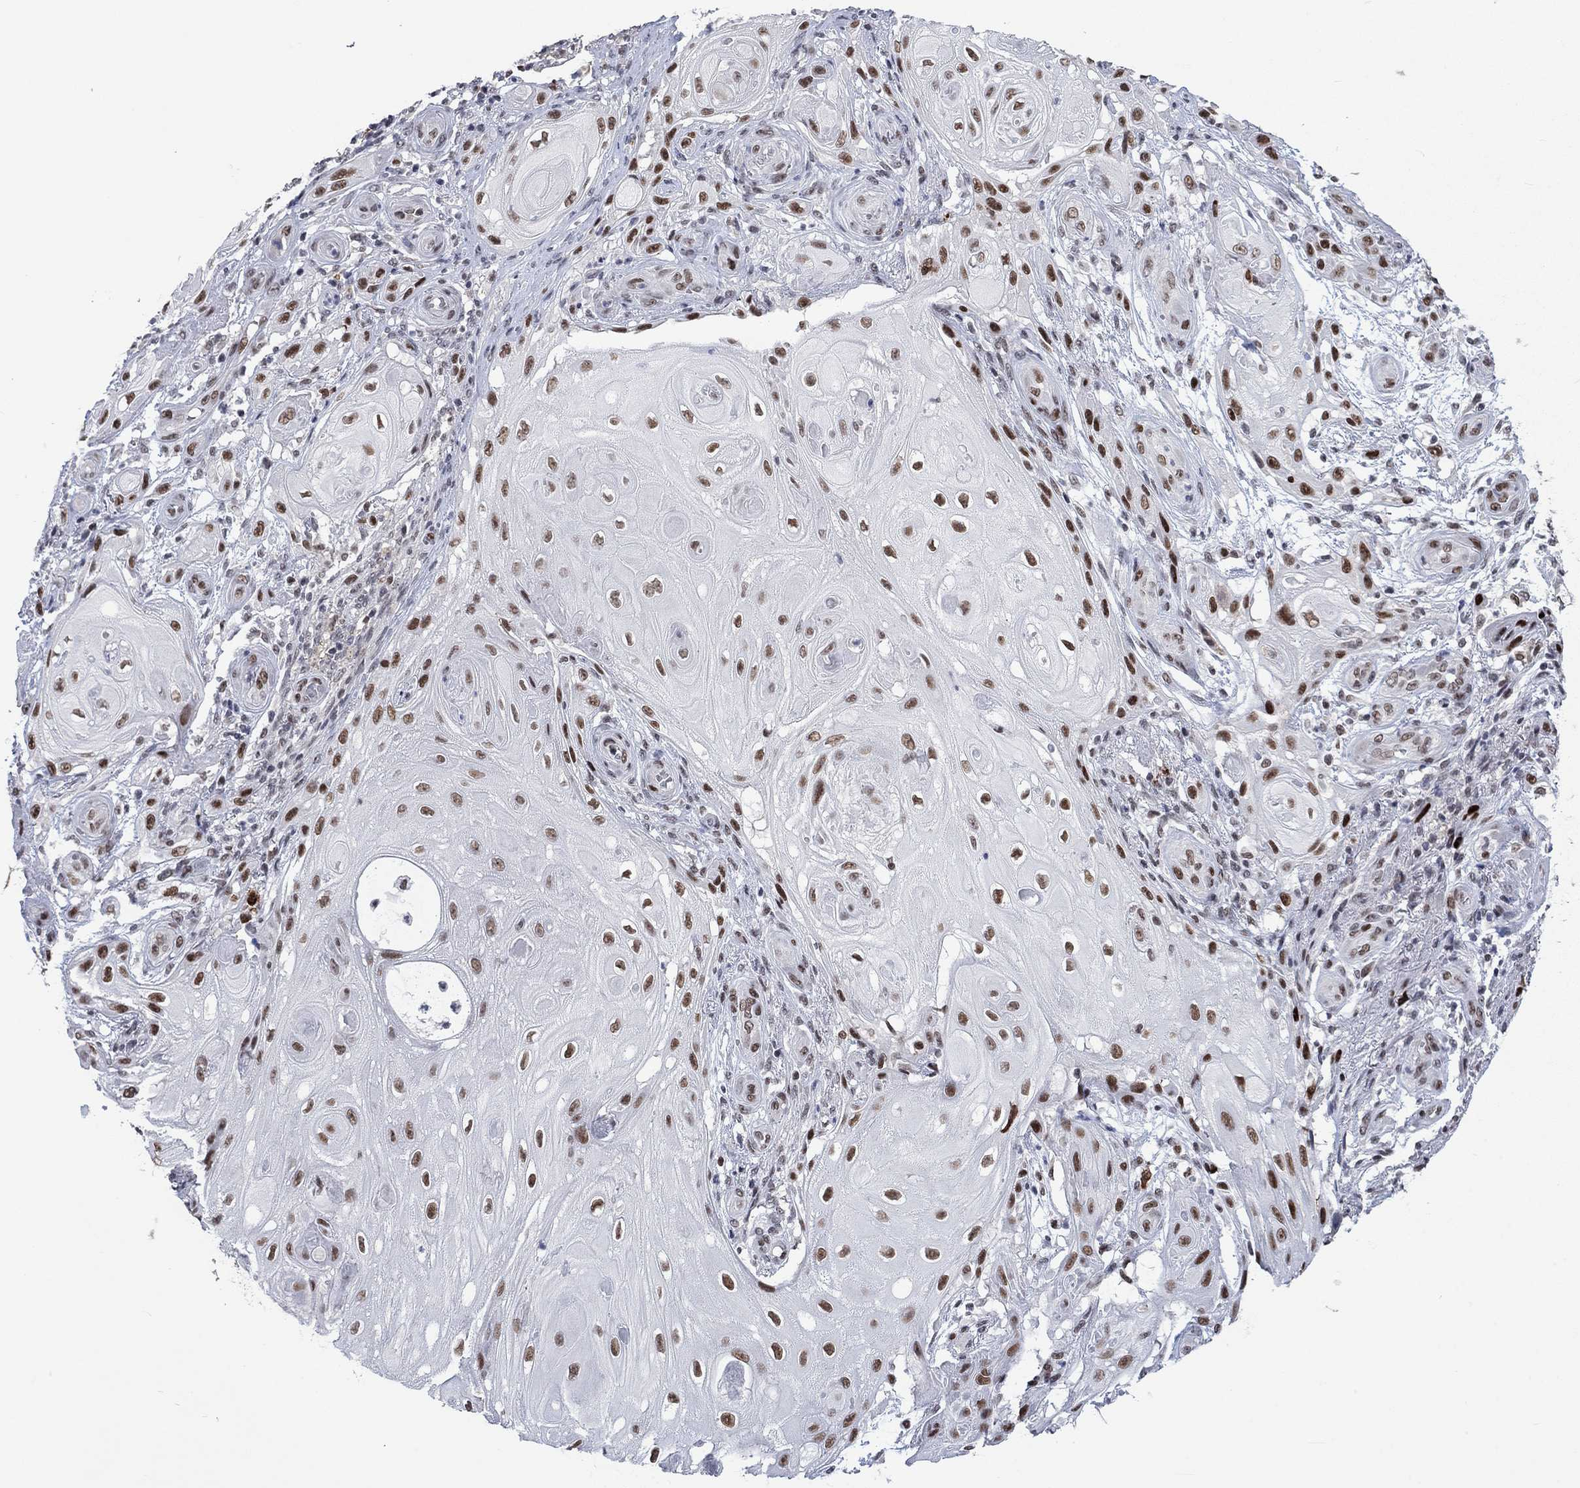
{"staining": {"intensity": "strong", "quantity": "25%-75%", "location": "nuclear"}, "tissue": "skin cancer", "cell_type": "Tumor cells", "image_type": "cancer", "snomed": [{"axis": "morphology", "description": "Squamous cell carcinoma, NOS"}, {"axis": "topography", "description": "Skin"}], "caption": "Immunohistochemistry of human skin cancer exhibits high levels of strong nuclear staining in approximately 25%-75% of tumor cells.", "gene": "HCFC1", "patient": {"sex": "male", "age": 62}}